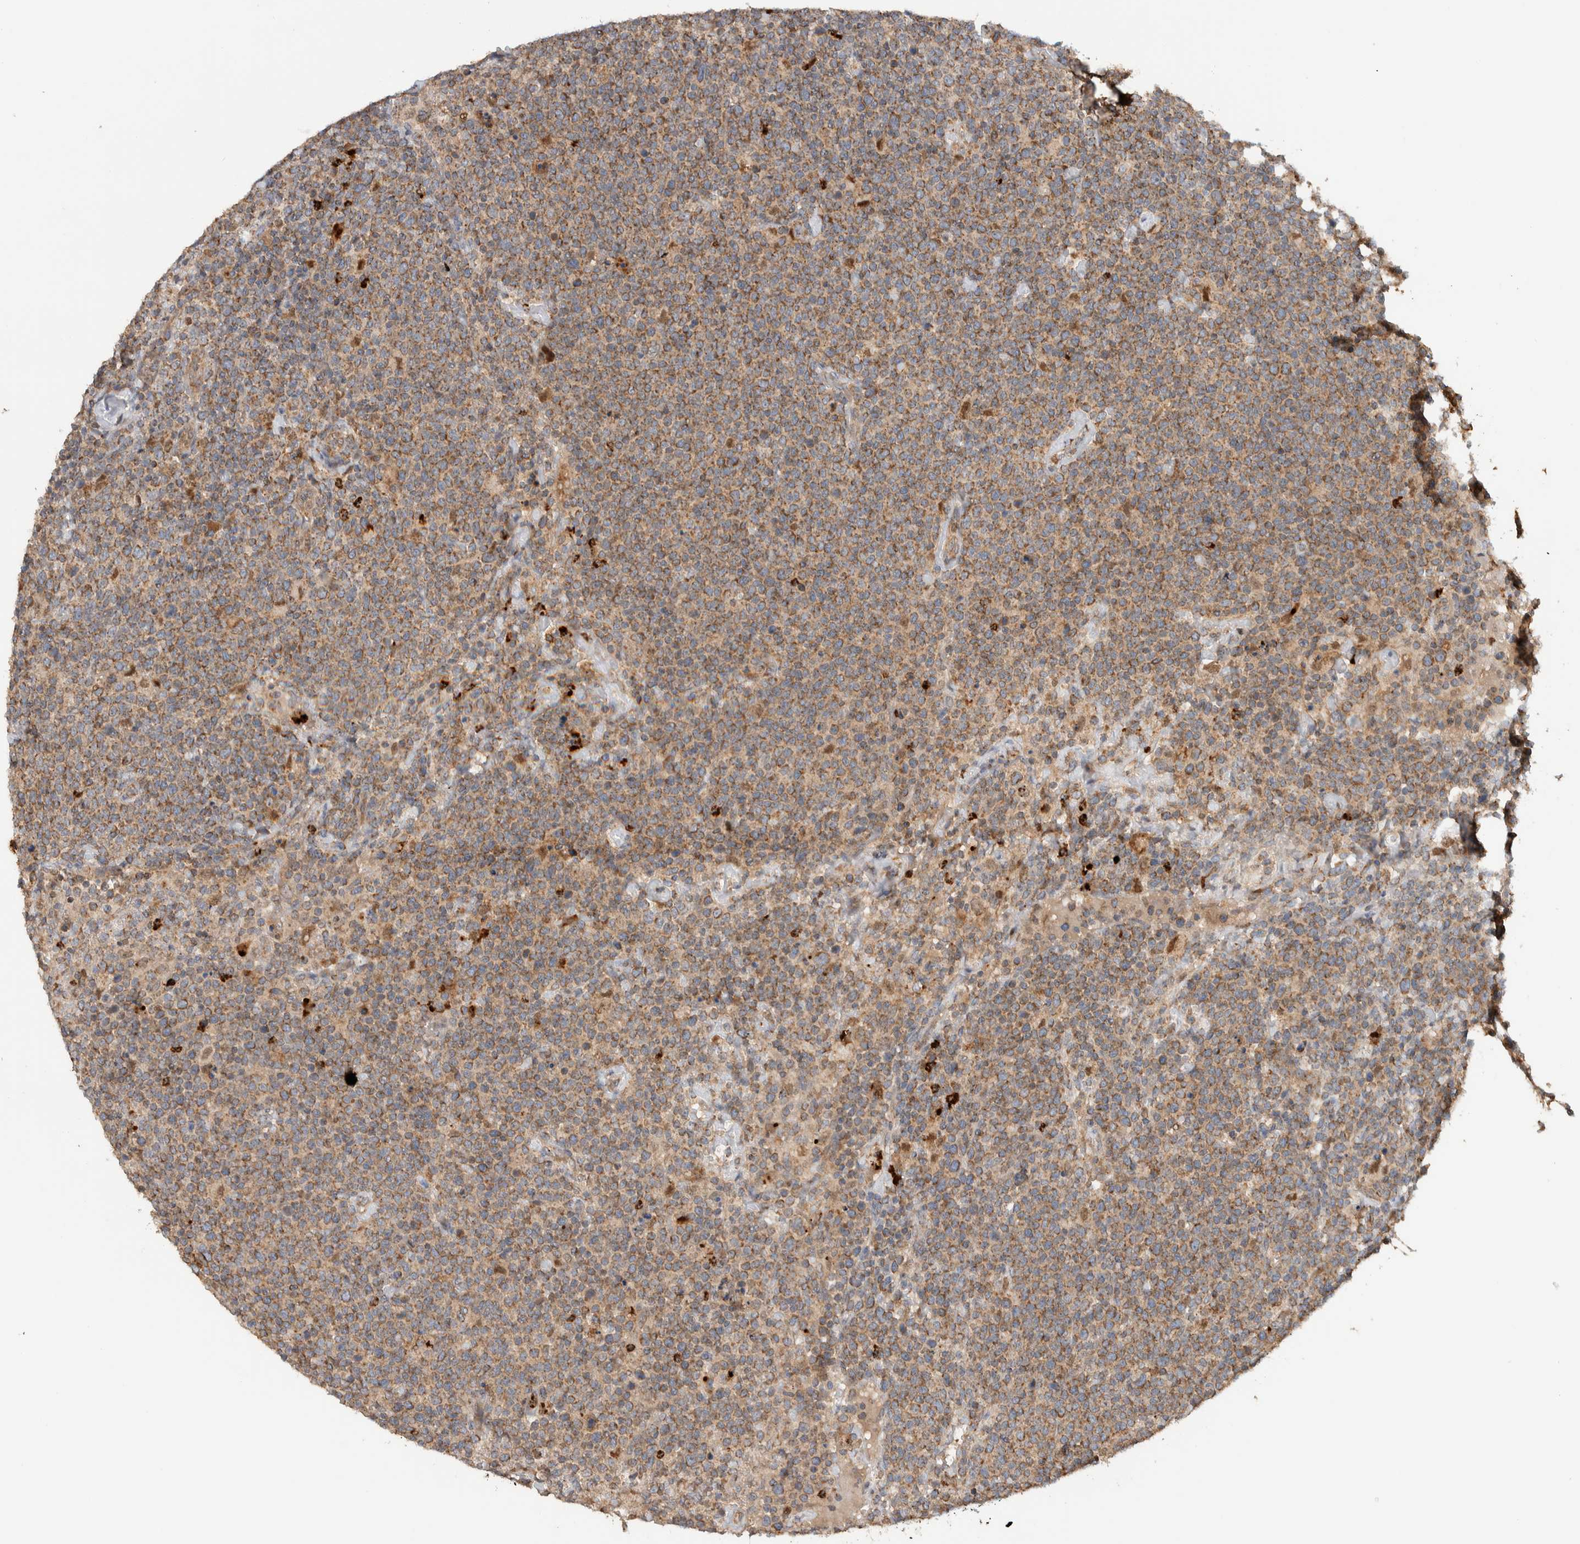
{"staining": {"intensity": "weak", "quantity": ">75%", "location": "cytoplasmic/membranous"}, "tissue": "lymphoma", "cell_type": "Tumor cells", "image_type": "cancer", "snomed": [{"axis": "morphology", "description": "Malignant lymphoma, non-Hodgkin's type, High grade"}, {"axis": "topography", "description": "Lymph node"}], "caption": "Weak cytoplasmic/membranous positivity for a protein is appreciated in approximately >75% of tumor cells of lymphoma using IHC.", "gene": "VPS53", "patient": {"sex": "male", "age": 61}}